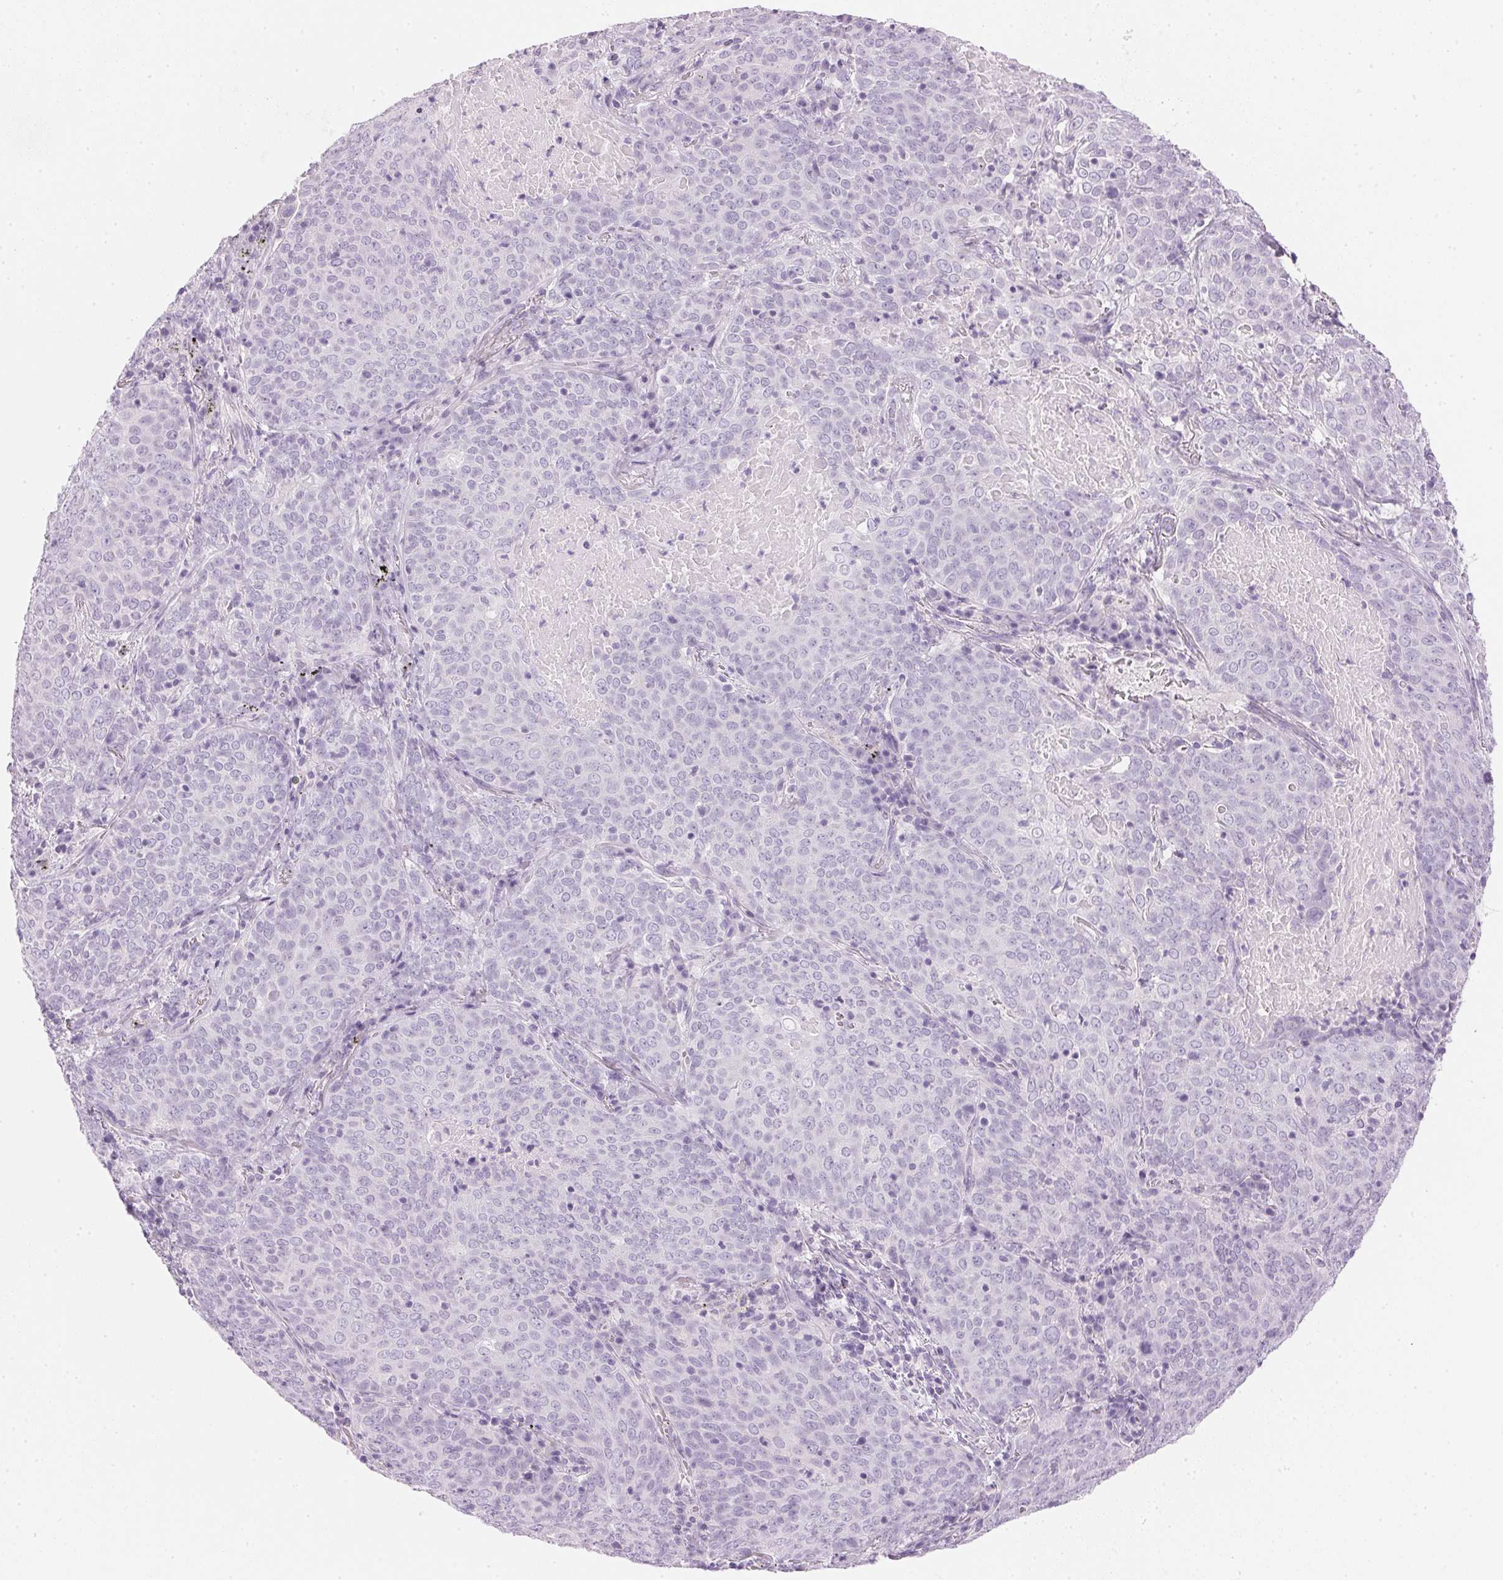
{"staining": {"intensity": "negative", "quantity": "none", "location": "none"}, "tissue": "lung cancer", "cell_type": "Tumor cells", "image_type": "cancer", "snomed": [{"axis": "morphology", "description": "Squamous cell carcinoma, NOS"}, {"axis": "topography", "description": "Lung"}], "caption": "A histopathology image of human lung cancer is negative for staining in tumor cells.", "gene": "IGFBP1", "patient": {"sex": "male", "age": 82}}